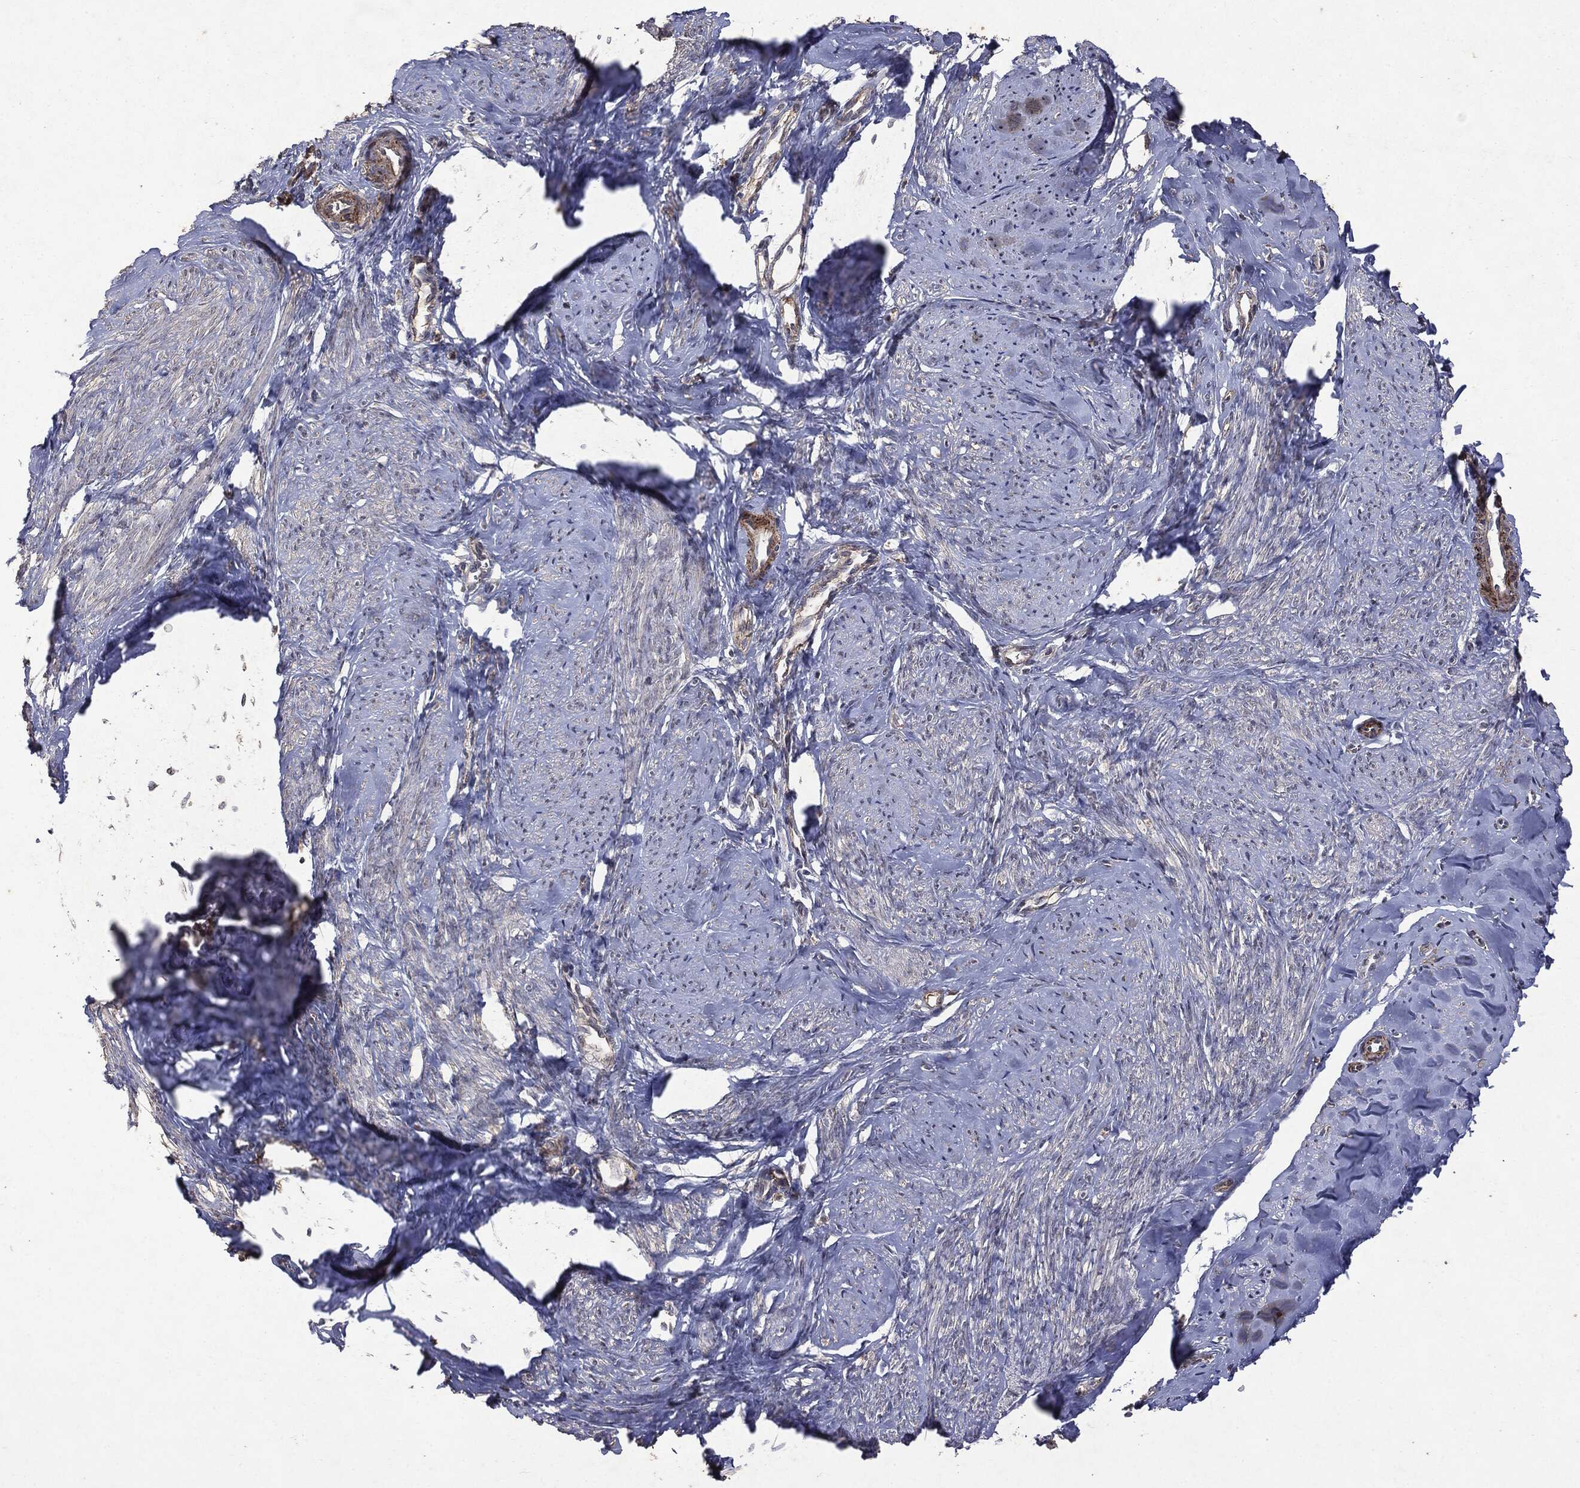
{"staining": {"intensity": "negative", "quantity": "none", "location": "none"}, "tissue": "smooth muscle", "cell_type": "Smooth muscle cells", "image_type": "normal", "snomed": [{"axis": "morphology", "description": "Normal tissue, NOS"}, {"axis": "topography", "description": "Smooth muscle"}], "caption": "An immunohistochemistry micrograph of unremarkable smooth muscle is shown. There is no staining in smooth muscle cells of smooth muscle.", "gene": "PTEN", "patient": {"sex": "female", "age": 48}}